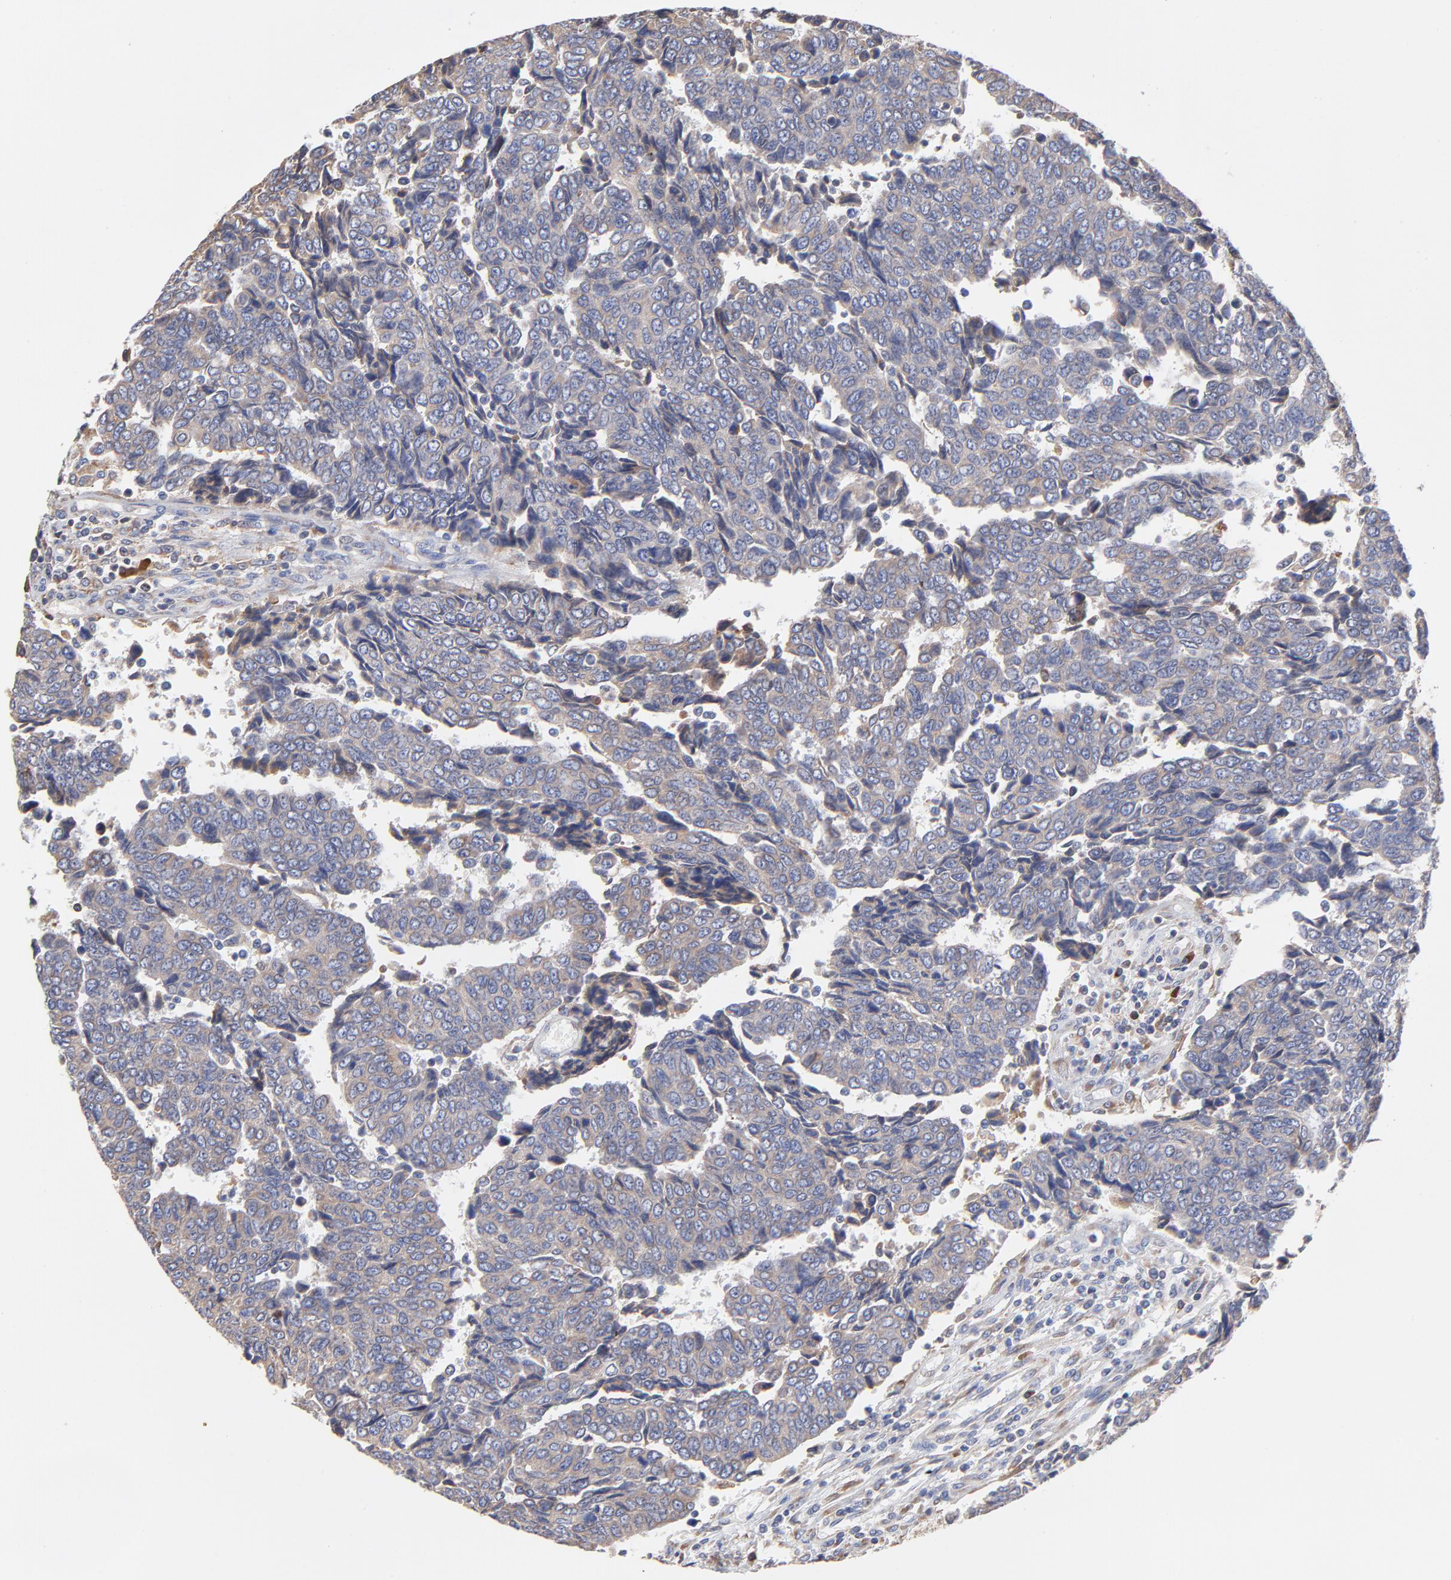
{"staining": {"intensity": "weak", "quantity": ">75%", "location": "cytoplasmic/membranous"}, "tissue": "urothelial cancer", "cell_type": "Tumor cells", "image_type": "cancer", "snomed": [{"axis": "morphology", "description": "Urothelial carcinoma, High grade"}, {"axis": "topography", "description": "Urinary bladder"}], "caption": "Immunohistochemistry image of neoplastic tissue: human high-grade urothelial carcinoma stained using IHC shows low levels of weak protein expression localized specifically in the cytoplasmic/membranous of tumor cells, appearing as a cytoplasmic/membranous brown color.", "gene": "LMAN1", "patient": {"sex": "male", "age": 86}}